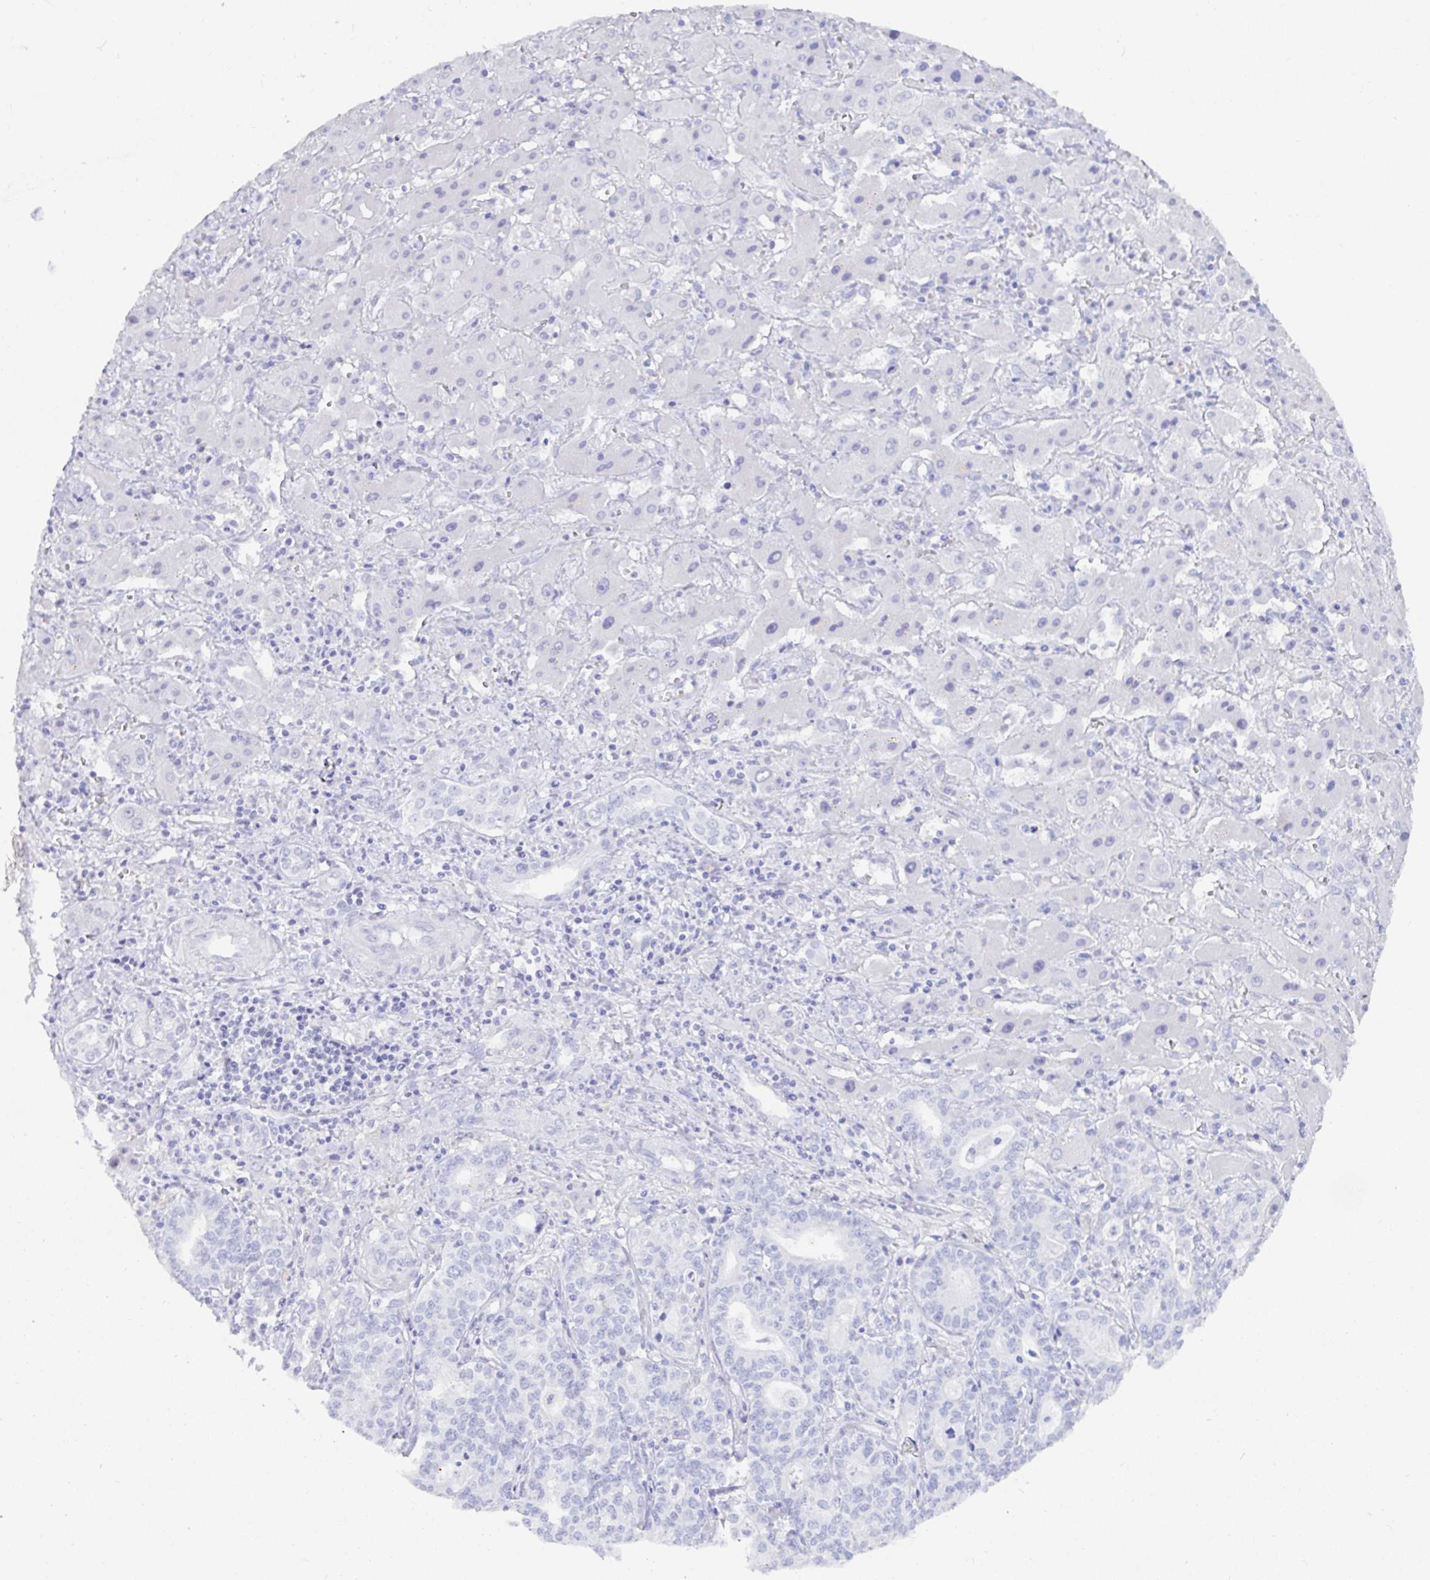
{"staining": {"intensity": "negative", "quantity": "none", "location": "none"}, "tissue": "liver cancer", "cell_type": "Tumor cells", "image_type": "cancer", "snomed": [{"axis": "morphology", "description": "Cholangiocarcinoma"}, {"axis": "topography", "description": "Liver"}], "caption": "Tumor cells are negative for brown protein staining in liver cancer (cholangiocarcinoma). Brightfield microscopy of IHC stained with DAB (3,3'-diaminobenzidine) (brown) and hematoxylin (blue), captured at high magnification.", "gene": "TMEM241", "patient": {"sex": "female", "age": 61}}